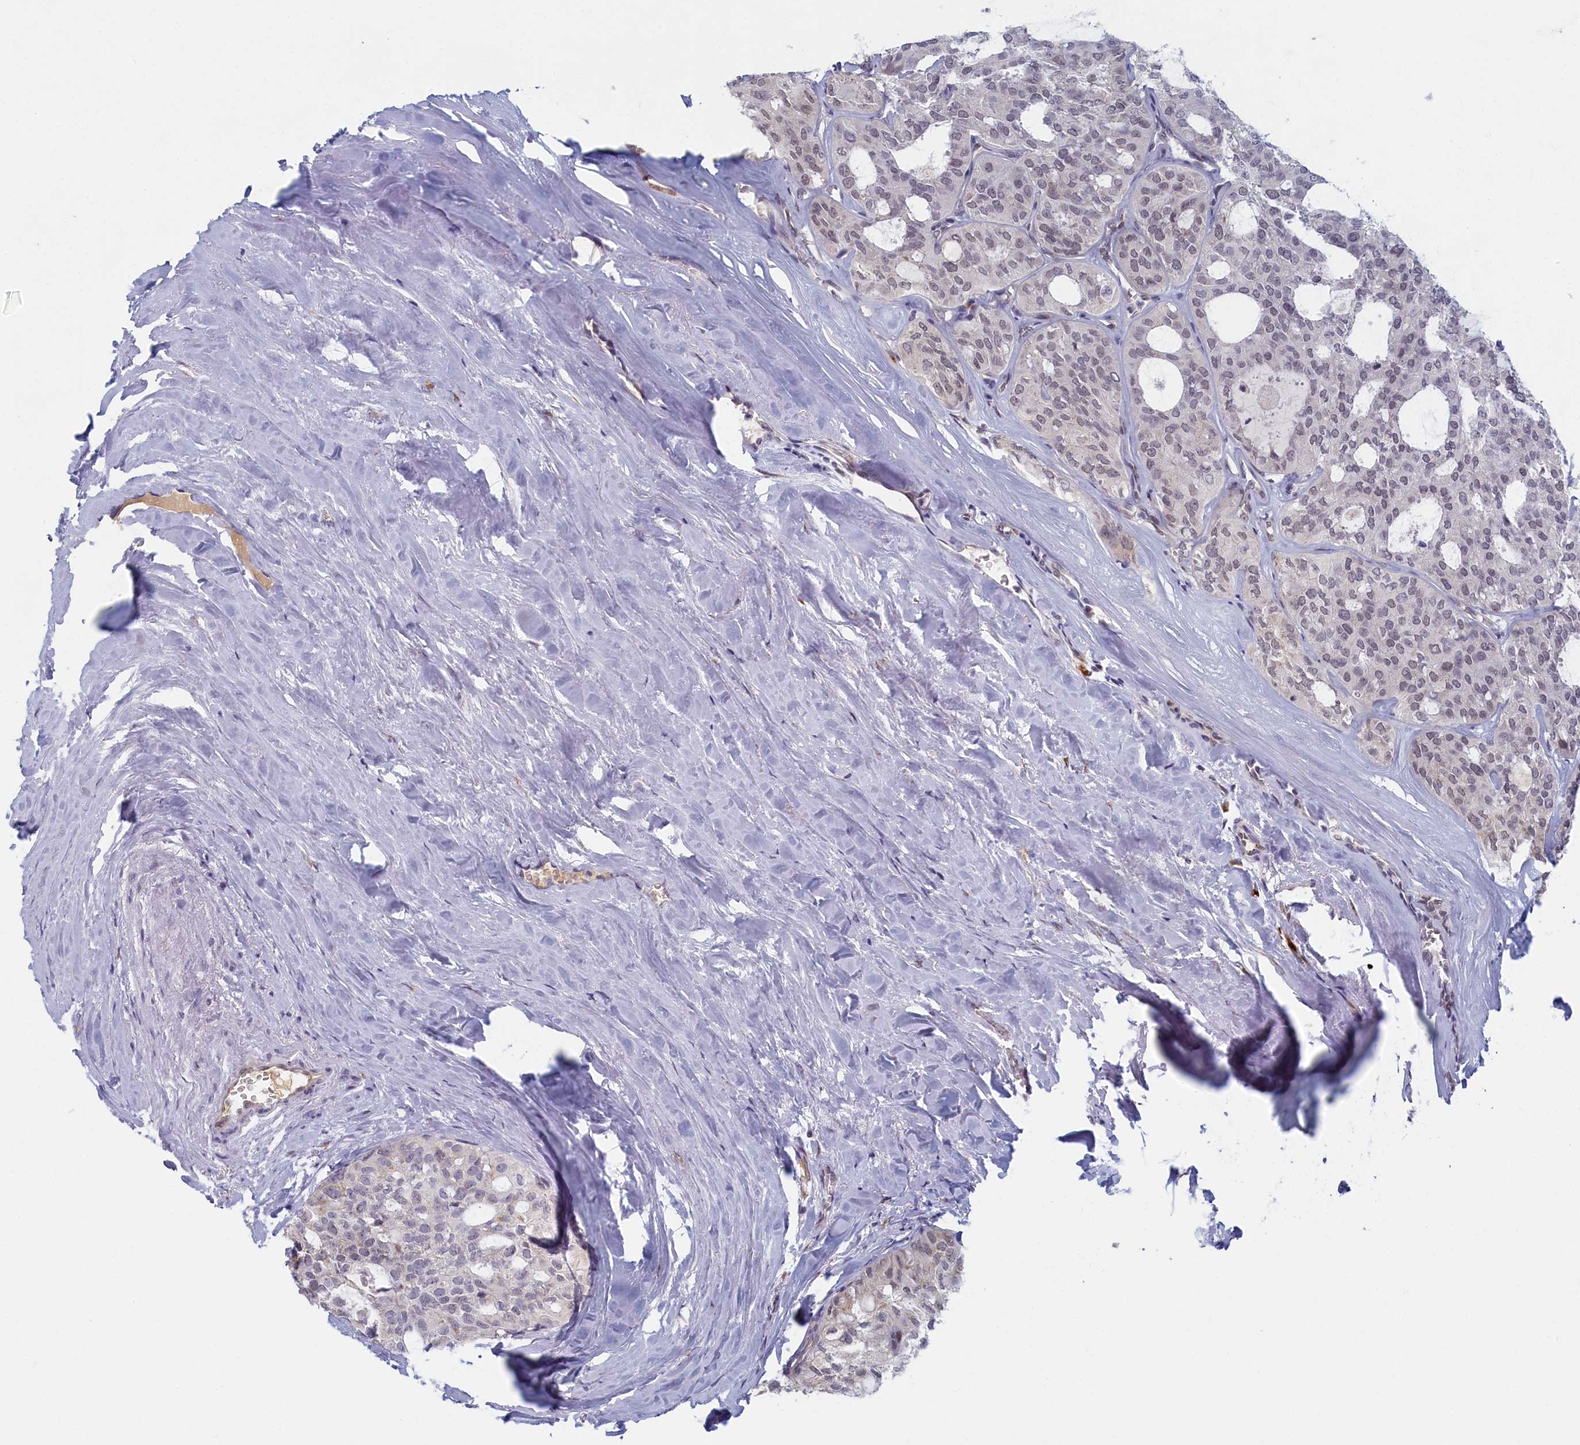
{"staining": {"intensity": "weak", "quantity": "<25%", "location": "nuclear"}, "tissue": "thyroid cancer", "cell_type": "Tumor cells", "image_type": "cancer", "snomed": [{"axis": "morphology", "description": "Follicular adenoma carcinoma, NOS"}, {"axis": "topography", "description": "Thyroid gland"}], "caption": "Immunohistochemistry image of thyroid cancer (follicular adenoma carcinoma) stained for a protein (brown), which demonstrates no expression in tumor cells. The staining is performed using DAB brown chromogen with nuclei counter-stained in using hematoxylin.", "gene": "DNAJC17", "patient": {"sex": "male", "age": 75}}